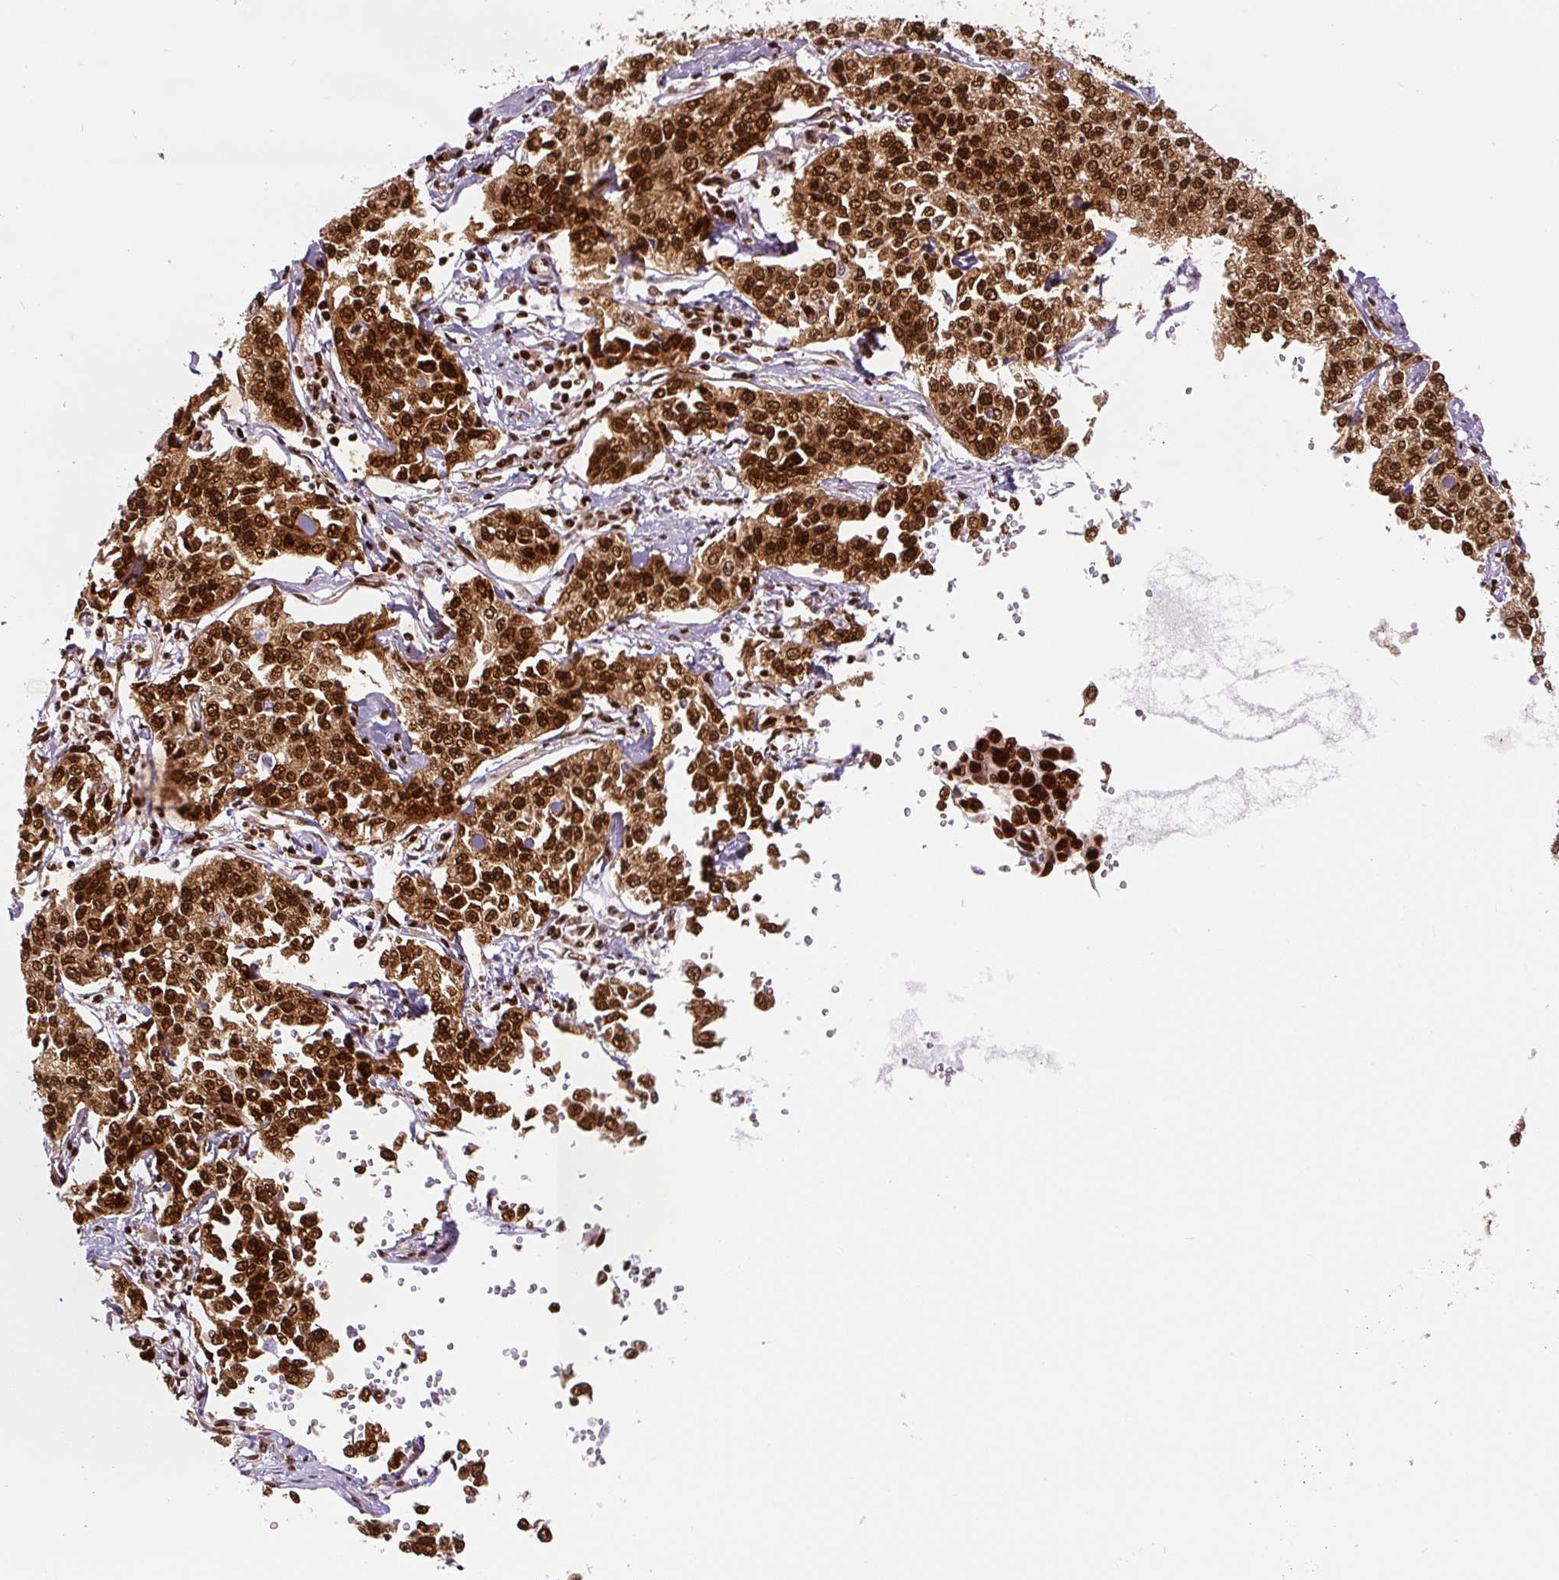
{"staining": {"intensity": "strong", "quantity": ">75%", "location": "nuclear"}, "tissue": "cervical cancer", "cell_type": "Tumor cells", "image_type": "cancer", "snomed": [{"axis": "morphology", "description": "Squamous cell carcinoma, NOS"}, {"axis": "topography", "description": "Cervix"}], "caption": "Protein staining by immunohistochemistry (IHC) demonstrates strong nuclear positivity in approximately >75% of tumor cells in cervical cancer.", "gene": "FUS", "patient": {"sex": "female", "age": 35}}